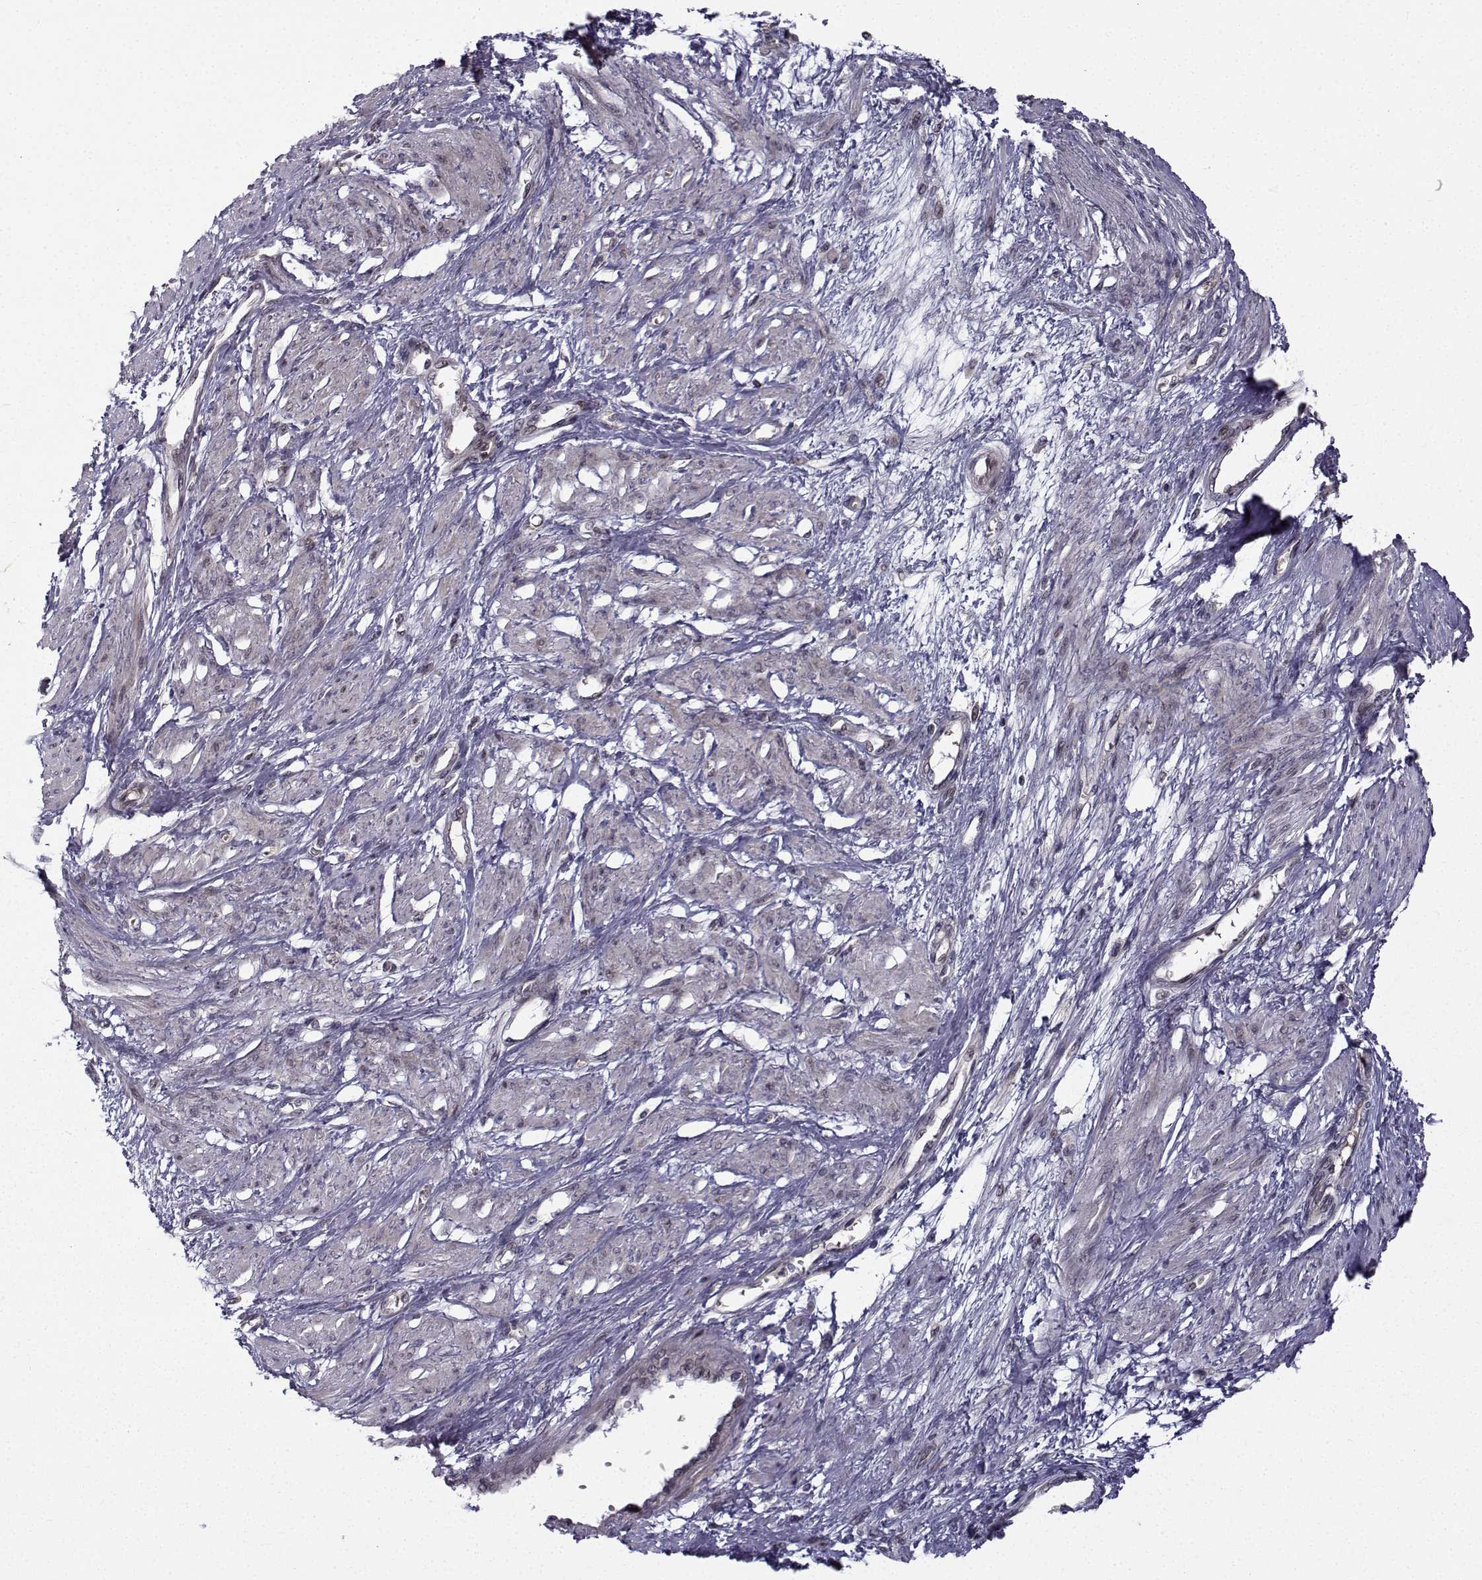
{"staining": {"intensity": "weak", "quantity": "<25%", "location": "cytoplasmic/membranous"}, "tissue": "smooth muscle", "cell_type": "Smooth muscle cells", "image_type": "normal", "snomed": [{"axis": "morphology", "description": "Normal tissue, NOS"}, {"axis": "topography", "description": "Smooth muscle"}, {"axis": "topography", "description": "Uterus"}], "caption": "Micrograph shows no significant protein staining in smooth muscle cells of benign smooth muscle. (IHC, brightfield microscopy, high magnification).", "gene": "APC", "patient": {"sex": "female", "age": 39}}